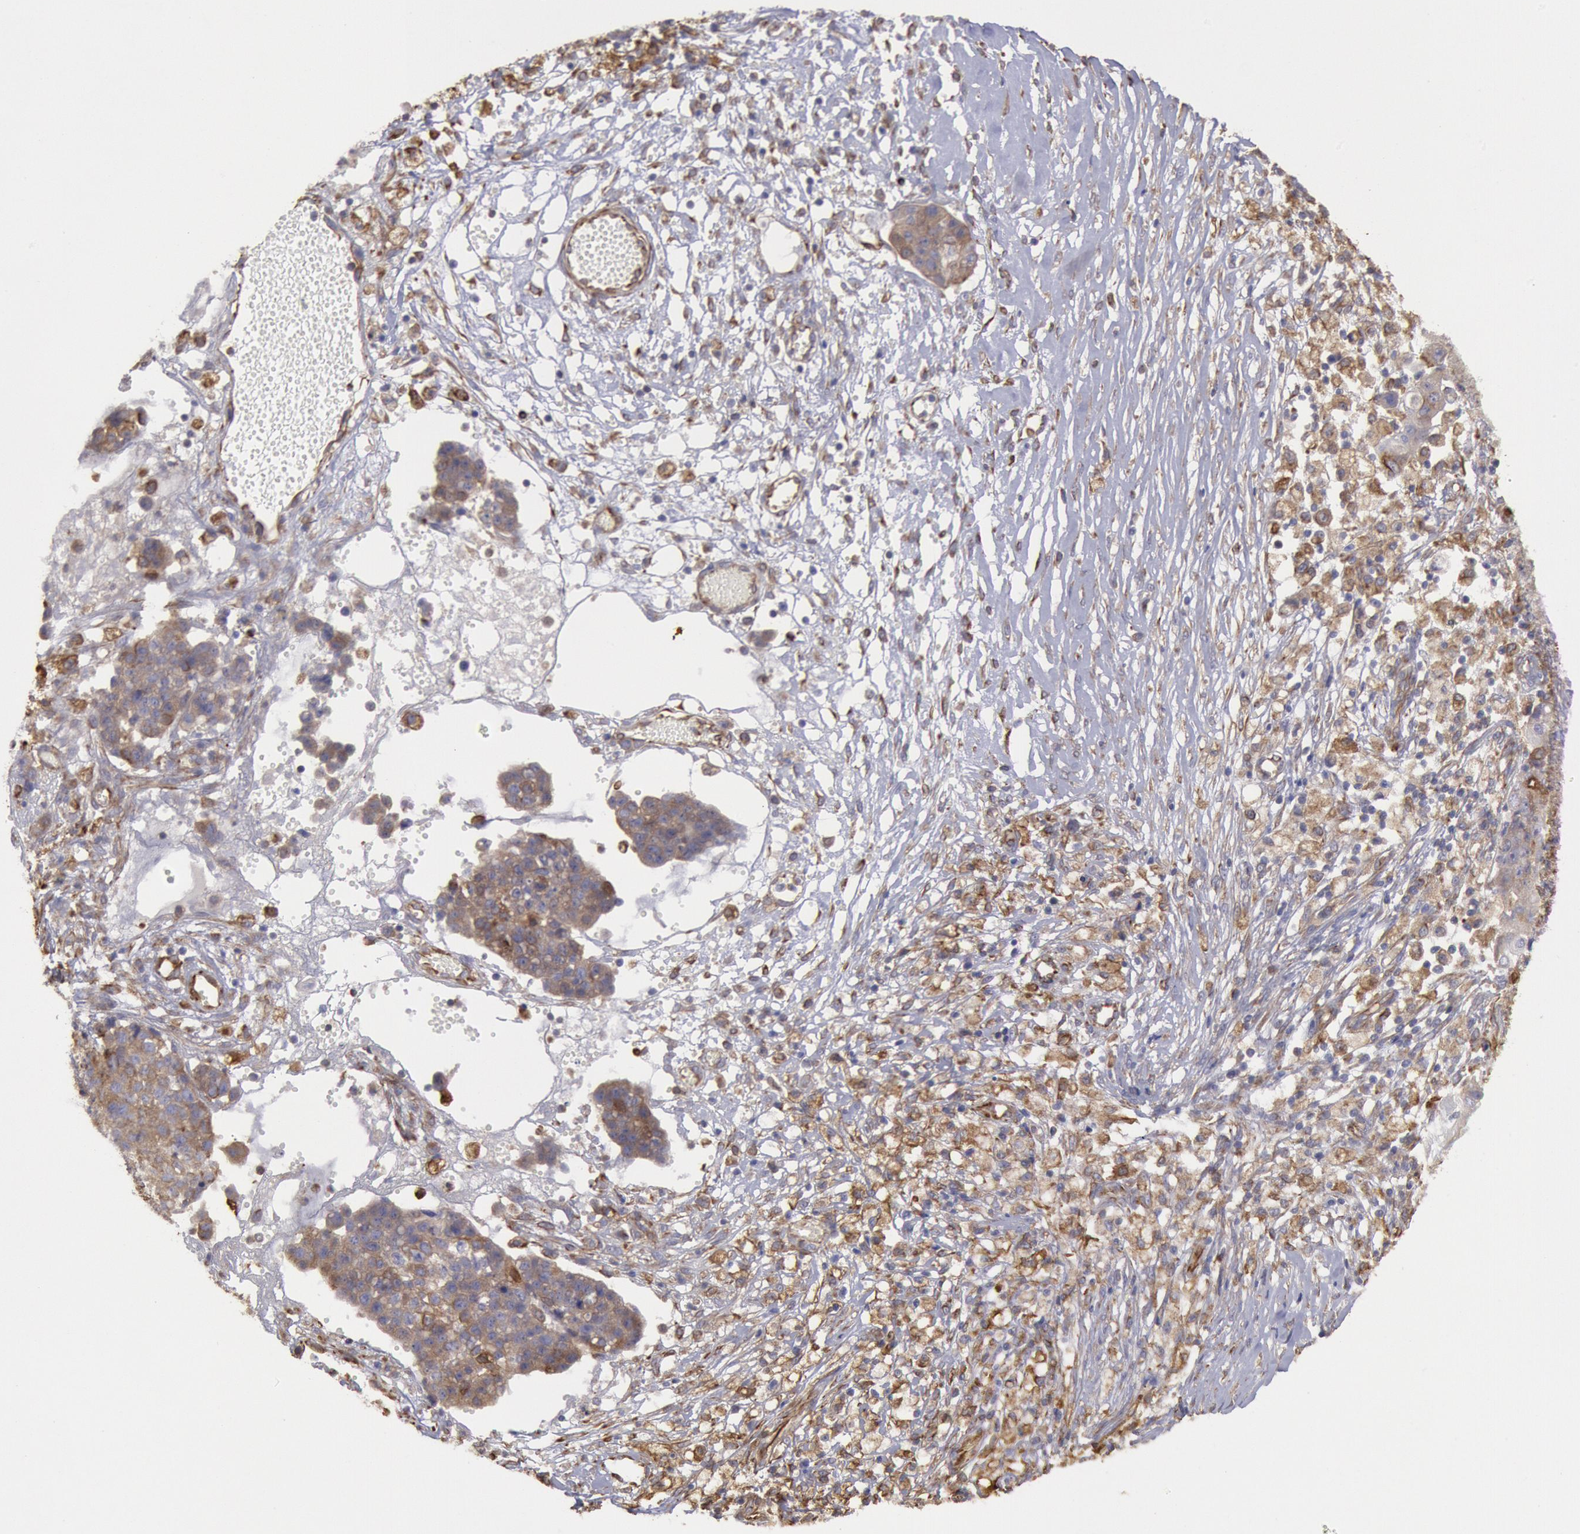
{"staining": {"intensity": "weak", "quantity": ">75%", "location": "cytoplasmic/membranous"}, "tissue": "ovarian cancer", "cell_type": "Tumor cells", "image_type": "cancer", "snomed": [{"axis": "morphology", "description": "Carcinoma, endometroid"}, {"axis": "topography", "description": "Ovary"}], "caption": "A photomicrograph of human ovarian endometroid carcinoma stained for a protein exhibits weak cytoplasmic/membranous brown staining in tumor cells. (Stains: DAB (3,3'-diaminobenzidine) in brown, nuclei in blue, Microscopy: brightfield microscopy at high magnification).", "gene": "RNF139", "patient": {"sex": "female", "age": 42}}